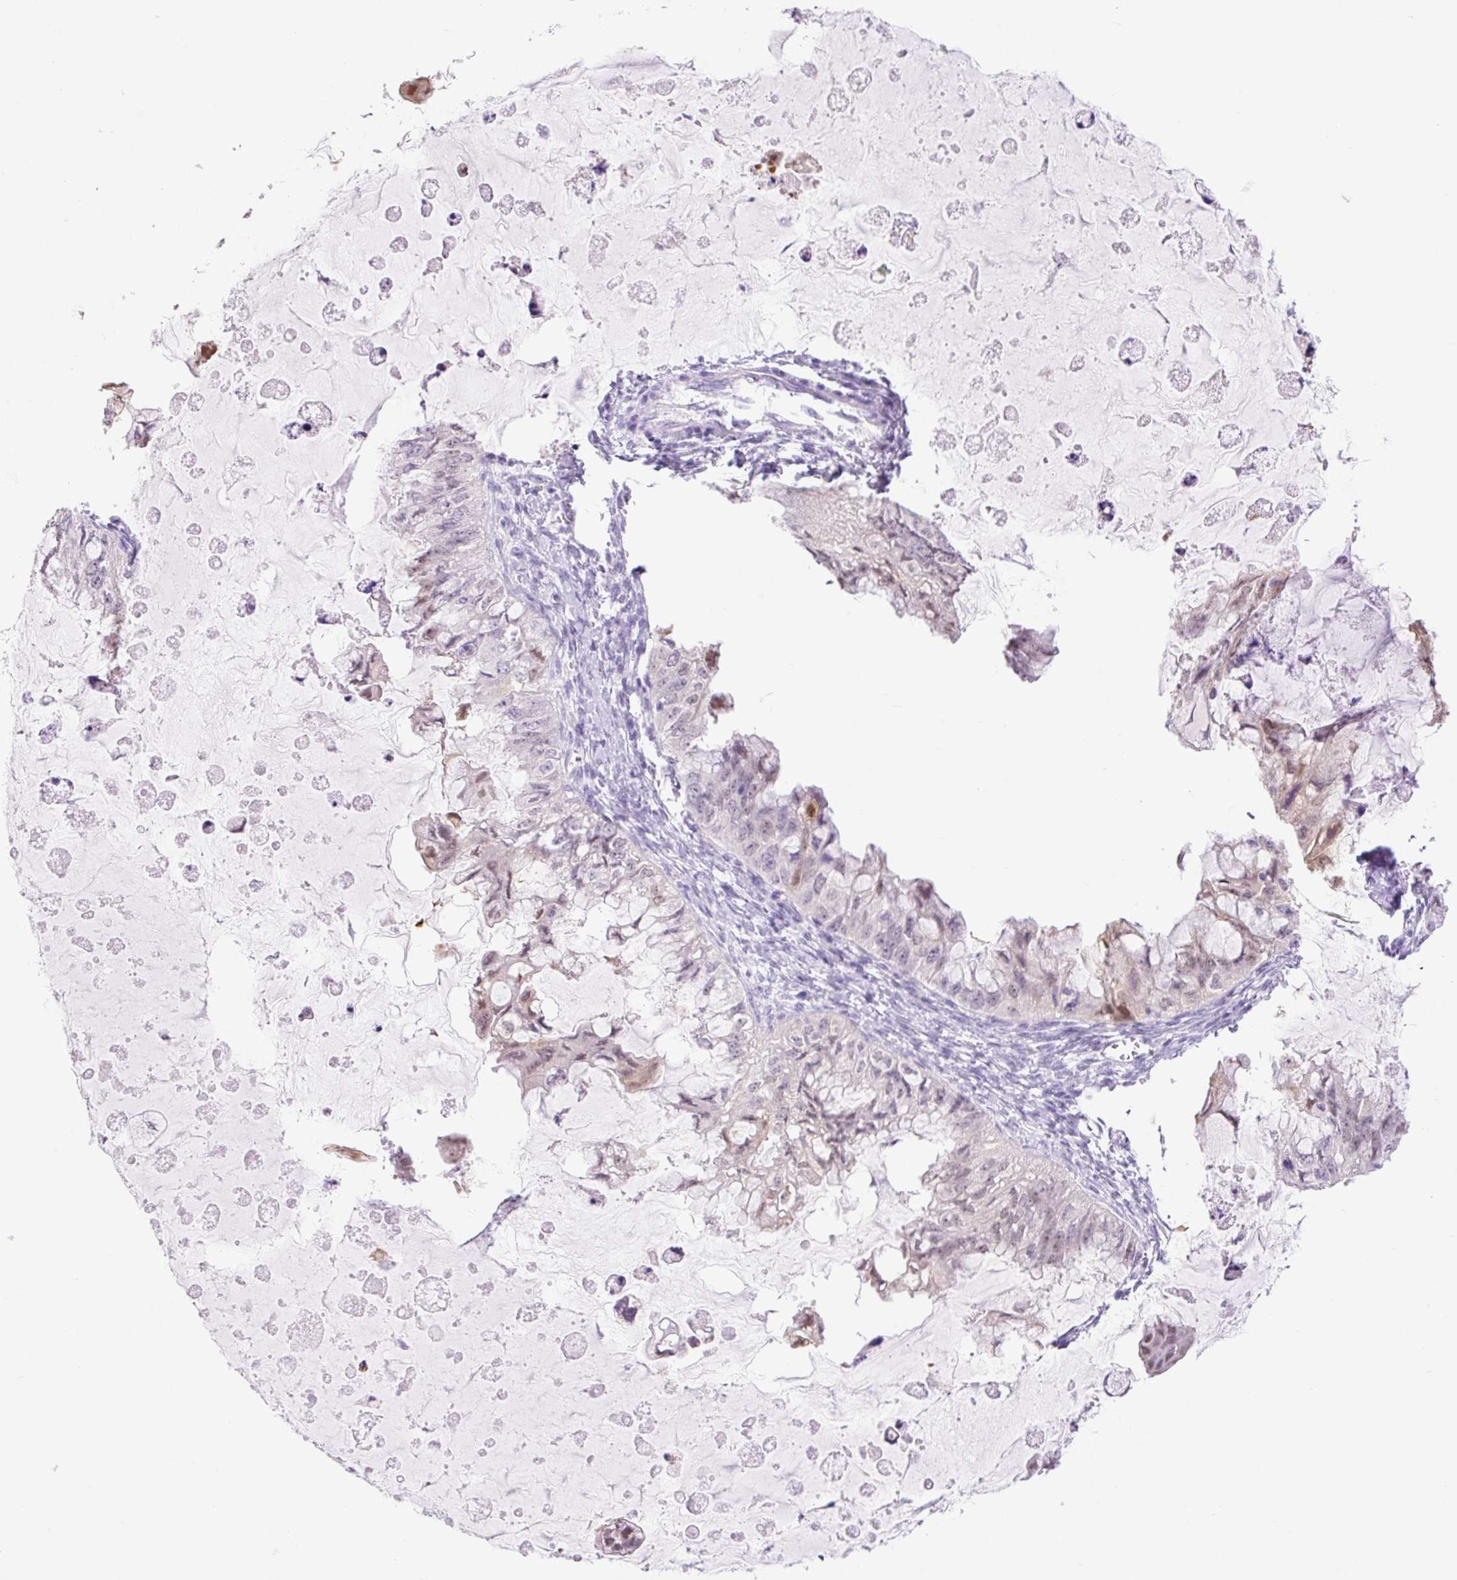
{"staining": {"intensity": "weak", "quantity": "<25%", "location": "cytoplasmic/membranous"}, "tissue": "ovarian cancer", "cell_type": "Tumor cells", "image_type": "cancer", "snomed": [{"axis": "morphology", "description": "Cystadenocarcinoma, mucinous, NOS"}, {"axis": "topography", "description": "Ovary"}], "caption": "An immunohistochemistry histopathology image of ovarian cancer is shown. There is no staining in tumor cells of ovarian cancer.", "gene": "SLC25A40", "patient": {"sex": "female", "age": 72}}